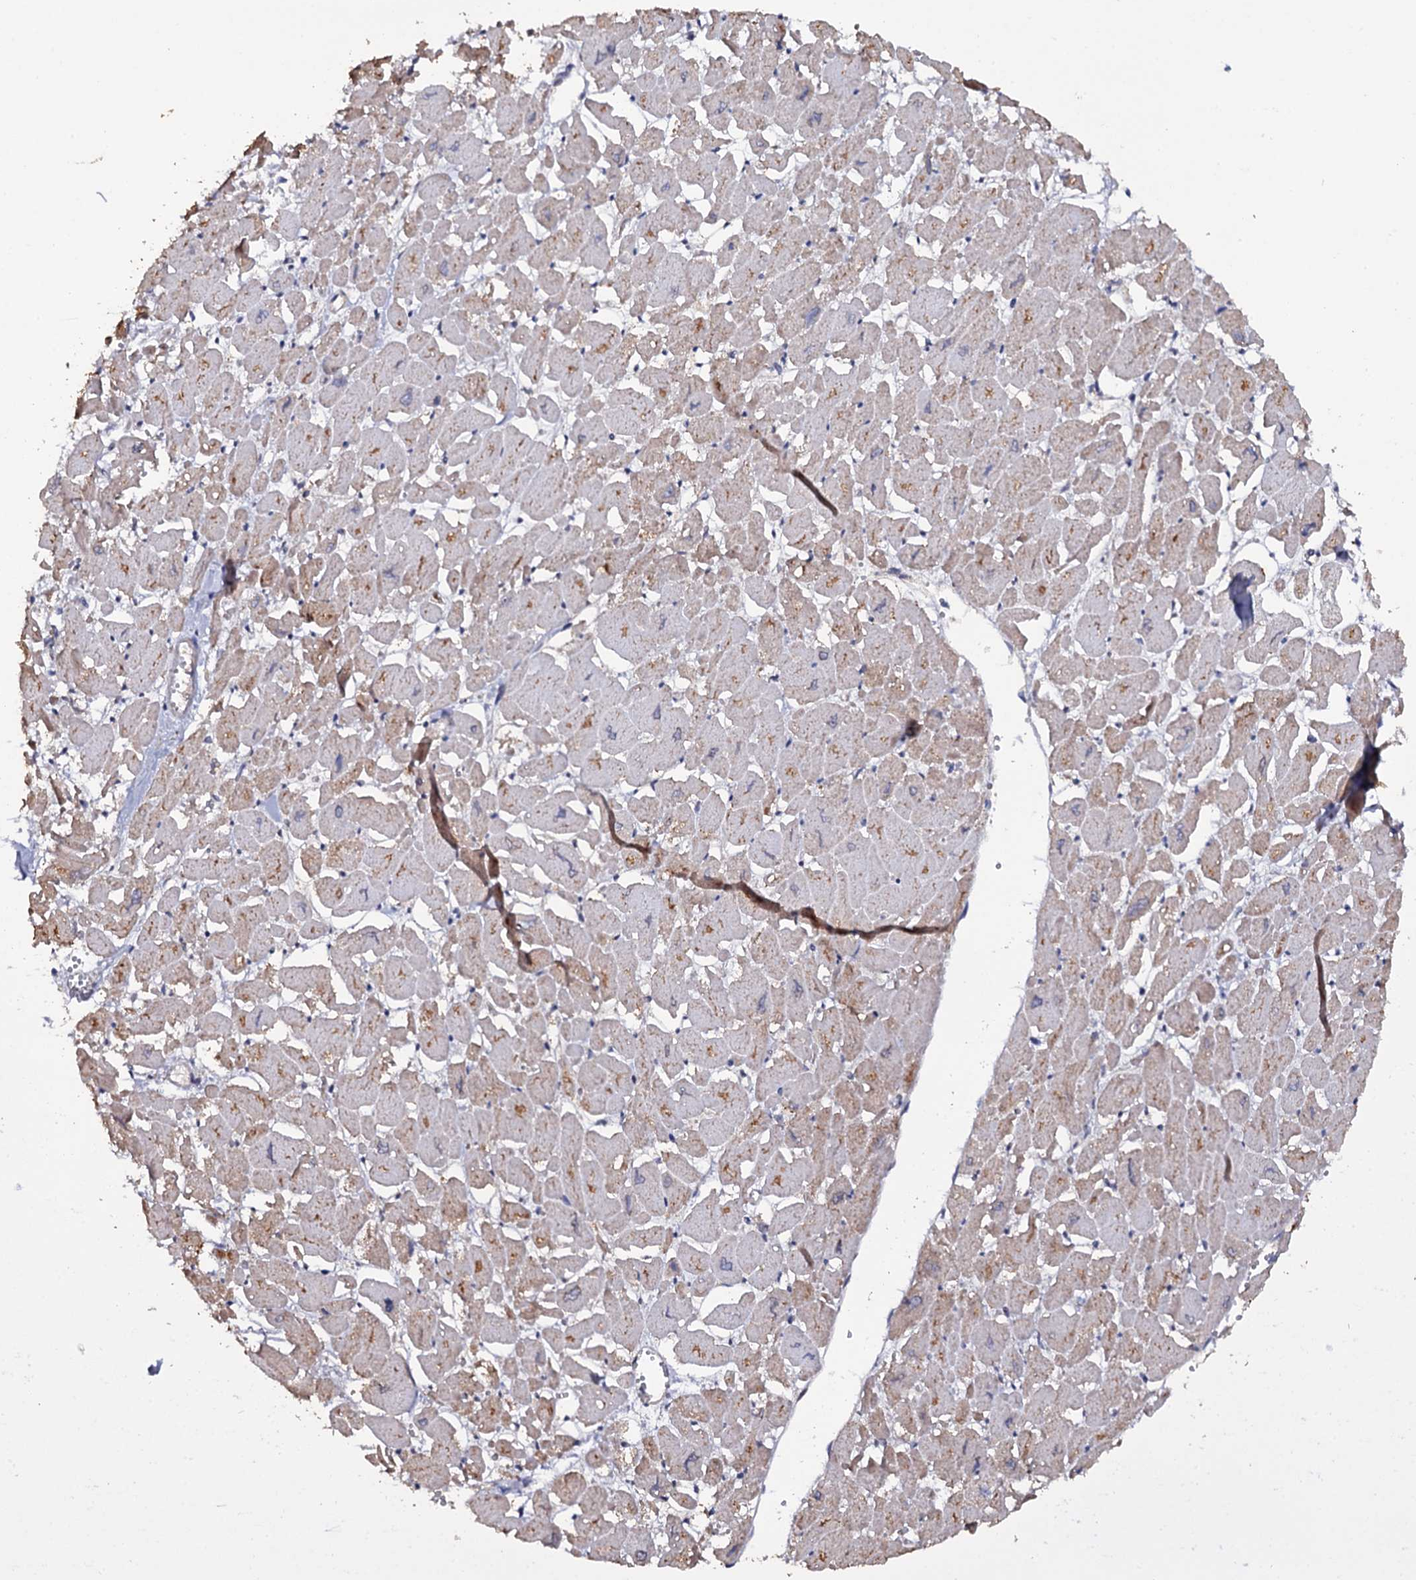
{"staining": {"intensity": "weak", "quantity": "25%-75%", "location": "cytoplasmic/membranous"}, "tissue": "heart muscle", "cell_type": "Cardiomyocytes", "image_type": "normal", "snomed": [{"axis": "morphology", "description": "Normal tissue, NOS"}, {"axis": "topography", "description": "Heart"}], "caption": "Protein expression analysis of normal heart muscle shows weak cytoplasmic/membranous positivity in approximately 25%-75% of cardiomyocytes.", "gene": "CRYL1", "patient": {"sex": "male", "age": 54}}